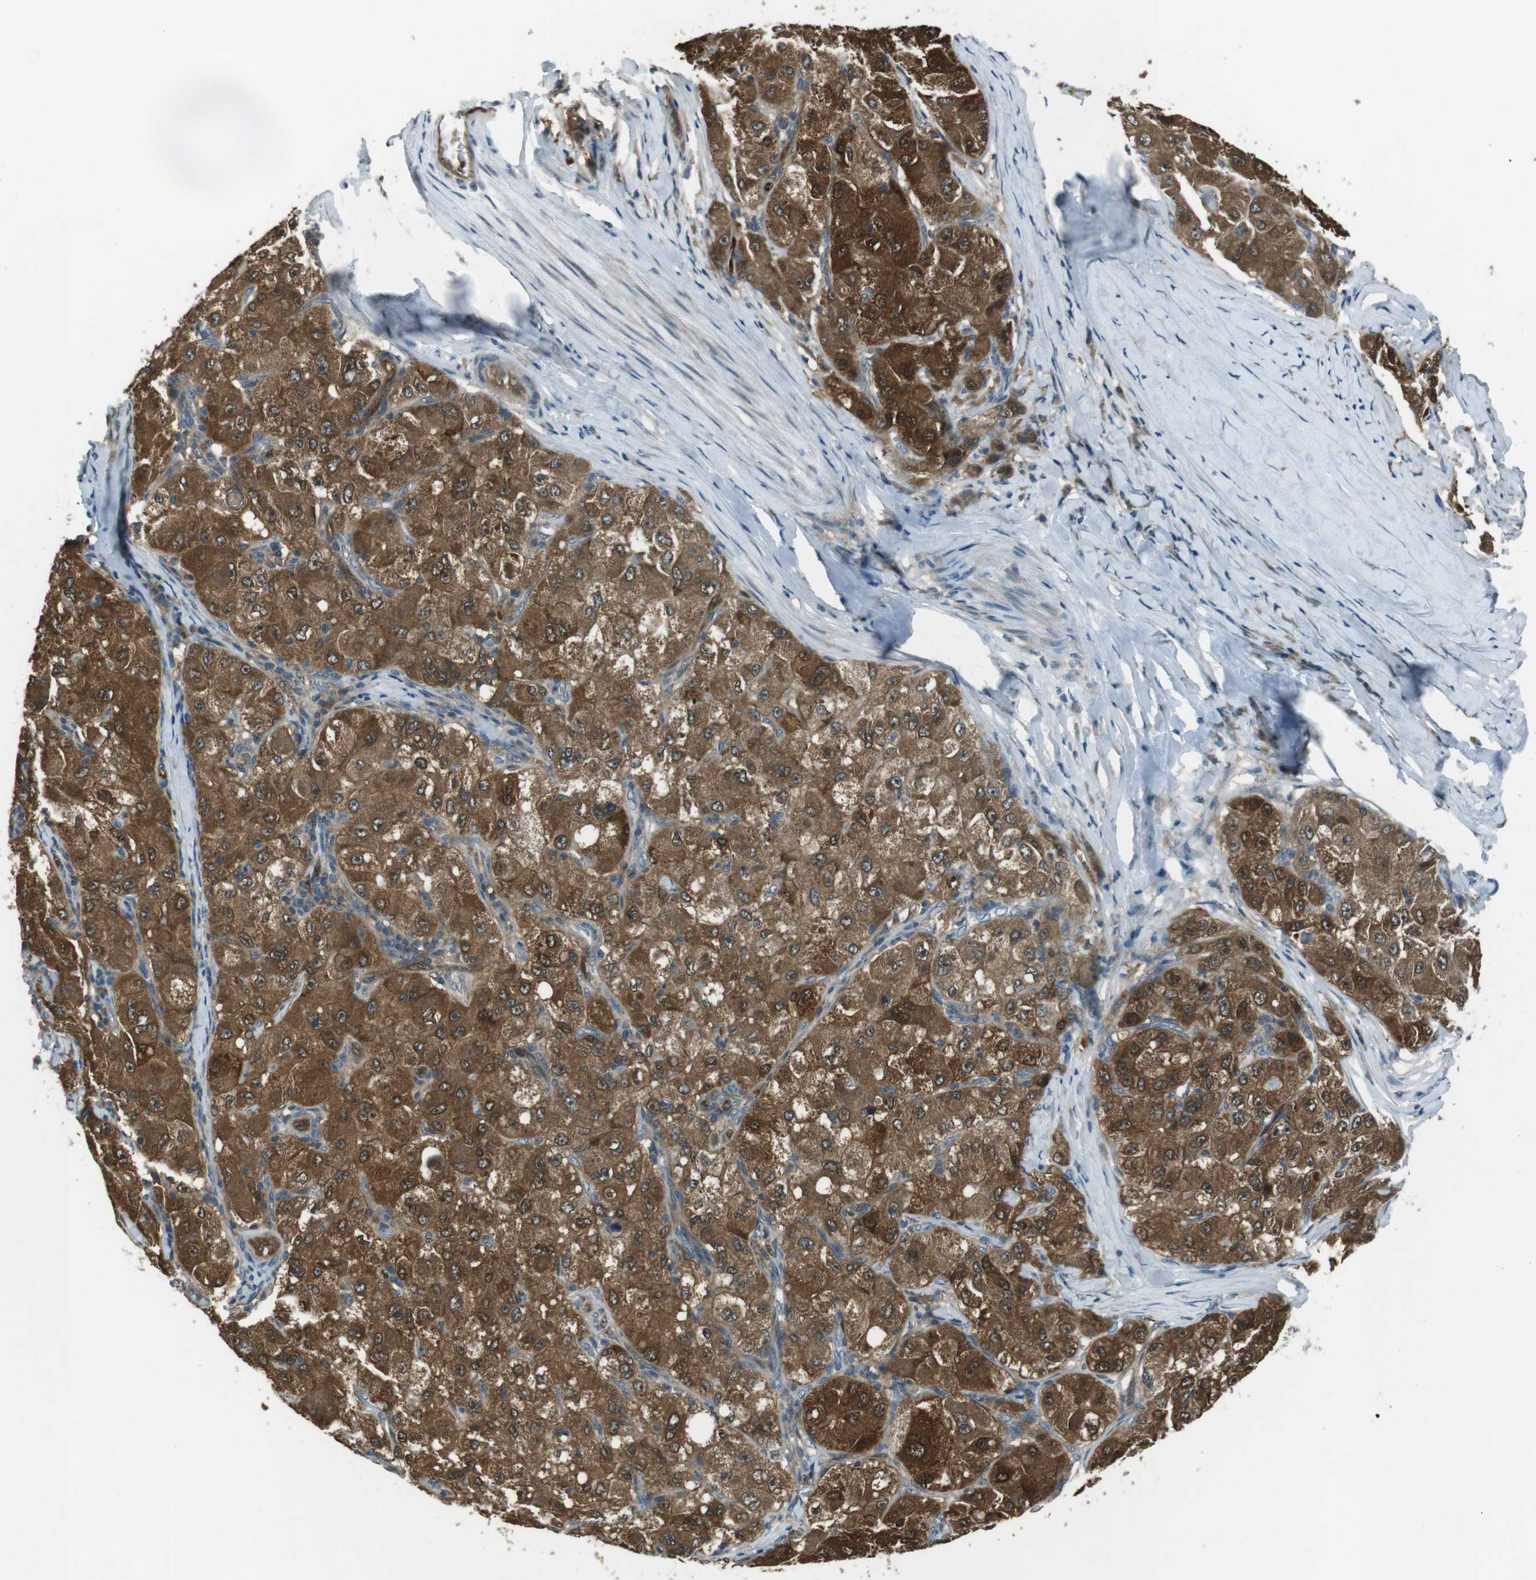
{"staining": {"intensity": "strong", "quantity": ">75%", "location": "cytoplasmic/membranous,nuclear"}, "tissue": "liver cancer", "cell_type": "Tumor cells", "image_type": "cancer", "snomed": [{"axis": "morphology", "description": "Carcinoma, Hepatocellular, NOS"}, {"axis": "topography", "description": "Liver"}], "caption": "Immunohistochemistry photomicrograph of neoplastic tissue: human liver cancer stained using immunohistochemistry reveals high levels of strong protein expression localized specifically in the cytoplasmic/membranous and nuclear of tumor cells, appearing as a cytoplasmic/membranous and nuclear brown color.", "gene": "MFAP3", "patient": {"sex": "male", "age": 80}}